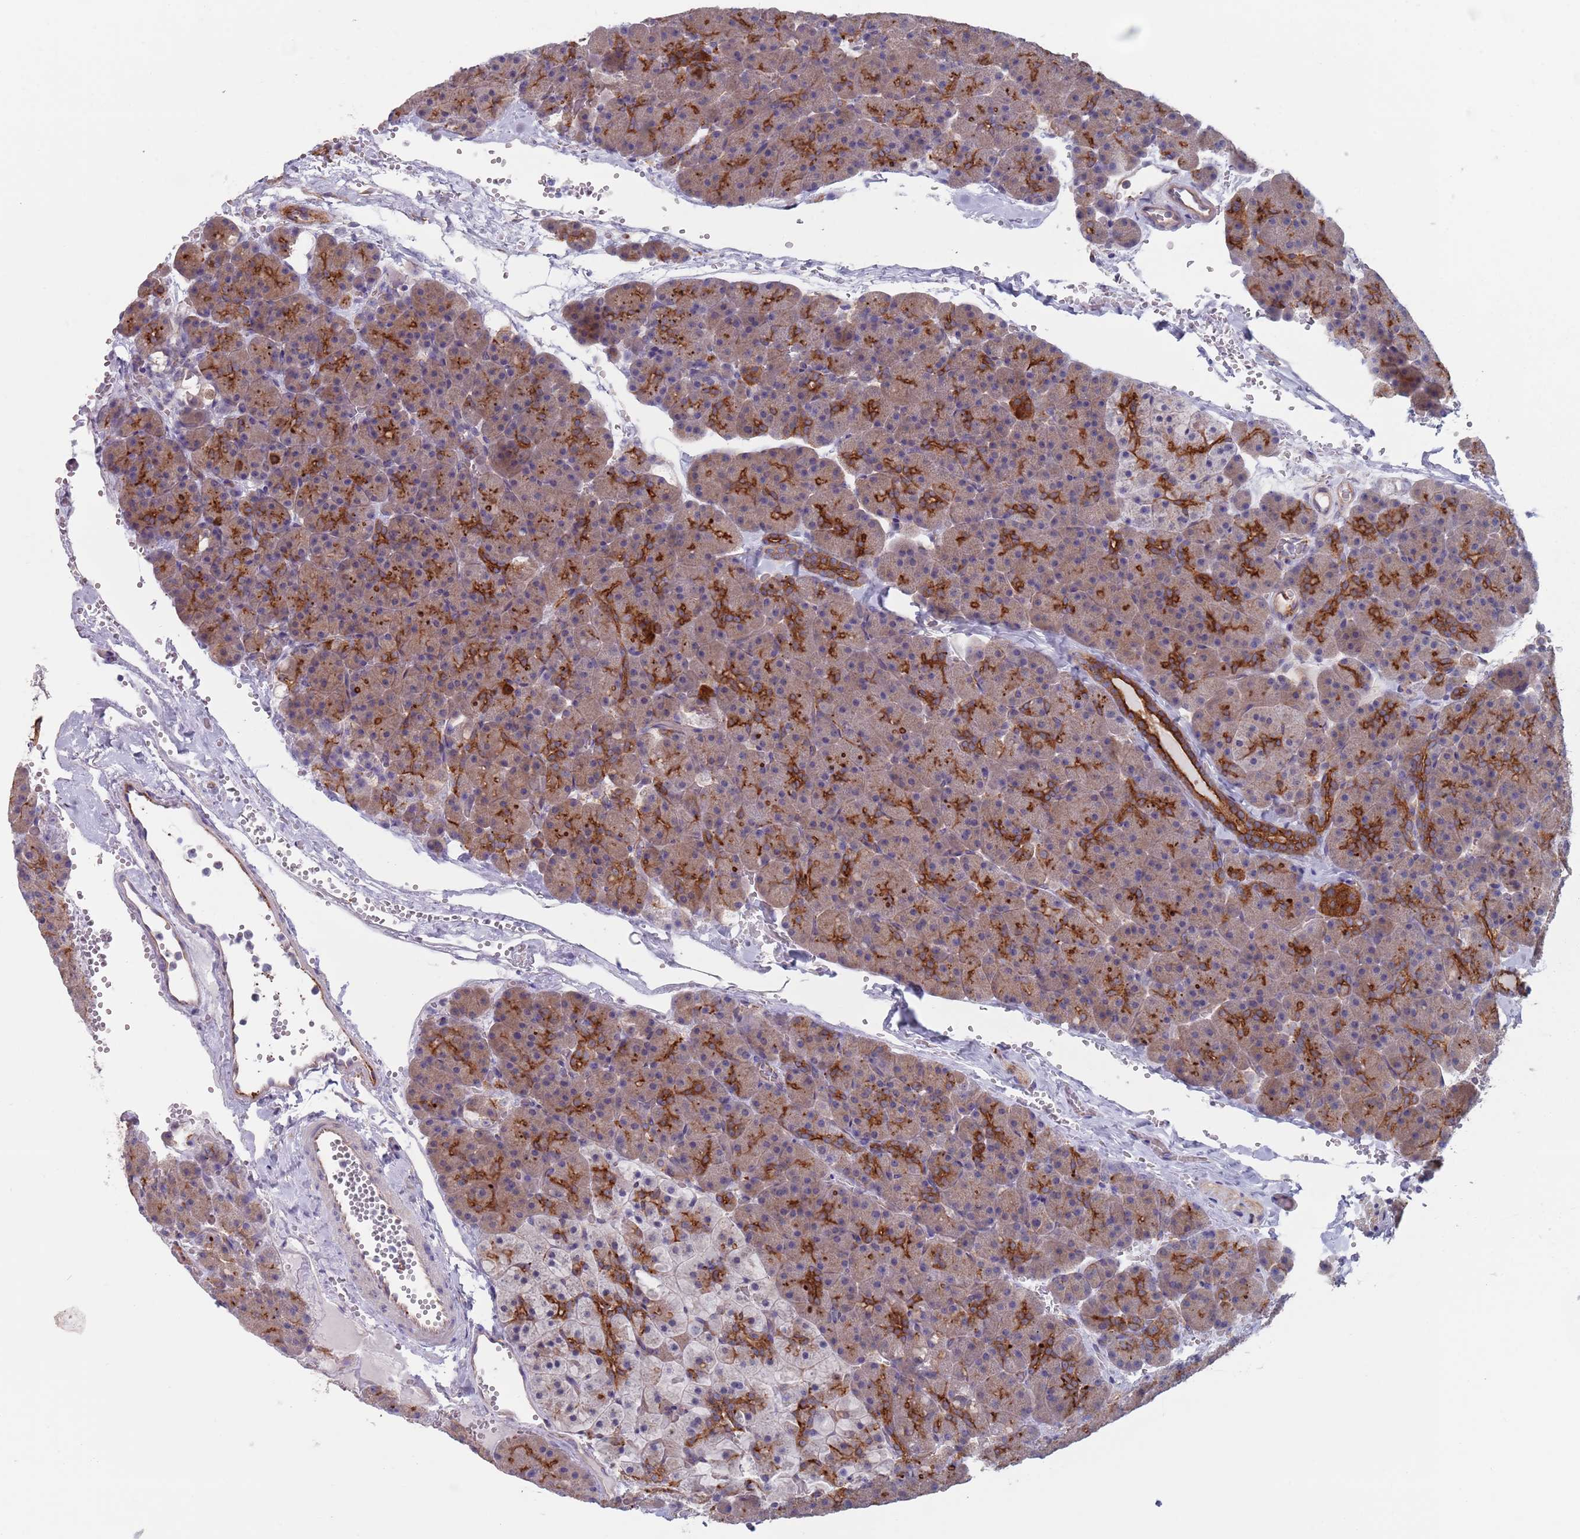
{"staining": {"intensity": "strong", "quantity": "25%-75%", "location": "cytoplasmic/membranous"}, "tissue": "pancreas", "cell_type": "Exocrine glandular cells", "image_type": "normal", "snomed": [{"axis": "morphology", "description": "Normal tissue, NOS"}, {"axis": "topography", "description": "Pancreas"}], "caption": "DAB (3,3'-diaminobenzidine) immunohistochemical staining of normal human pancreas displays strong cytoplasmic/membranous protein positivity in about 25%-75% of exocrine glandular cells.", "gene": "APPL2", "patient": {"sex": "male", "age": 36}}